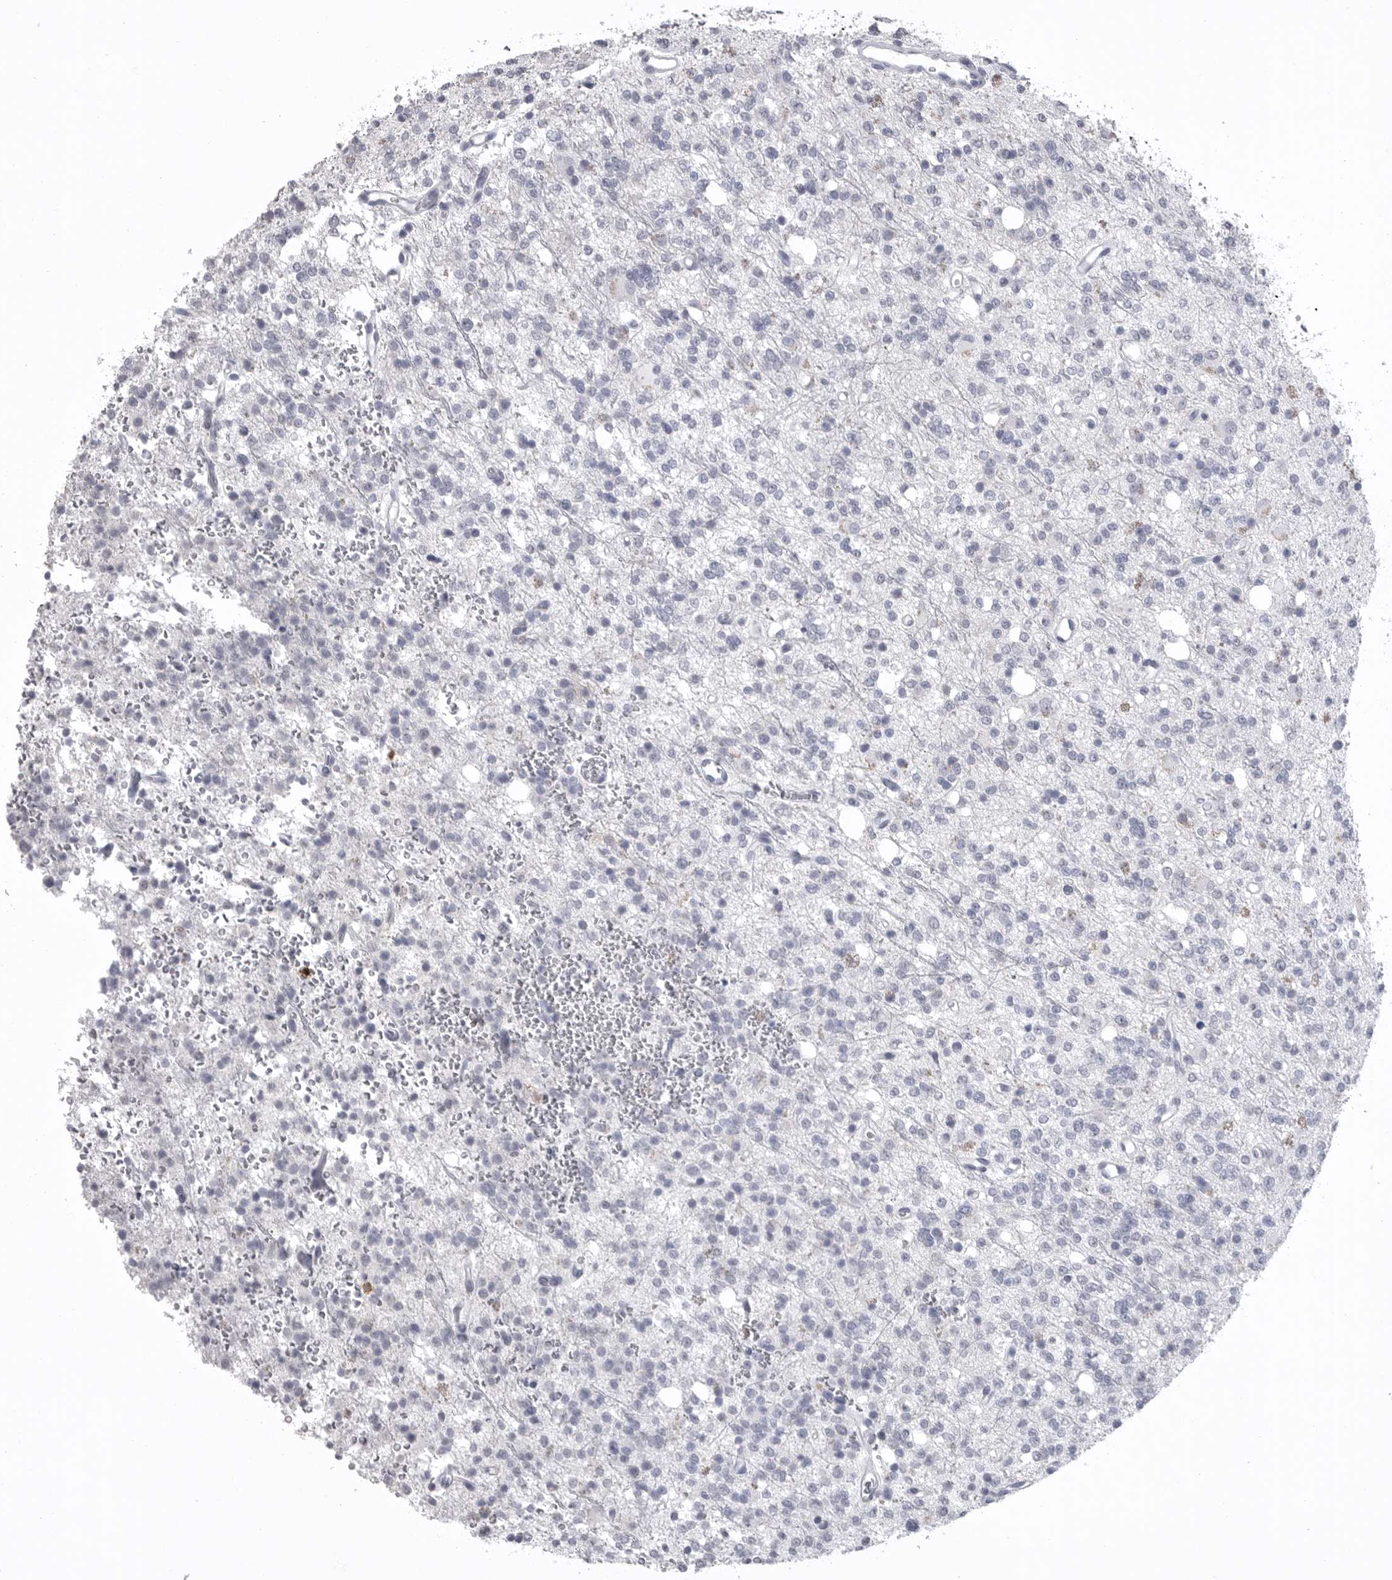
{"staining": {"intensity": "negative", "quantity": "none", "location": "none"}, "tissue": "glioma", "cell_type": "Tumor cells", "image_type": "cancer", "snomed": [{"axis": "morphology", "description": "Glioma, malignant, High grade"}, {"axis": "topography", "description": "Brain"}], "caption": "IHC of human malignant glioma (high-grade) exhibits no positivity in tumor cells. The staining was performed using DAB (3,3'-diaminobenzidine) to visualize the protein expression in brown, while the nuclei were stained in blue with hematoxylin (Magnification: 20x).", "gene": "ITGAL", "patient": {"sex": "female", "age": 62}}